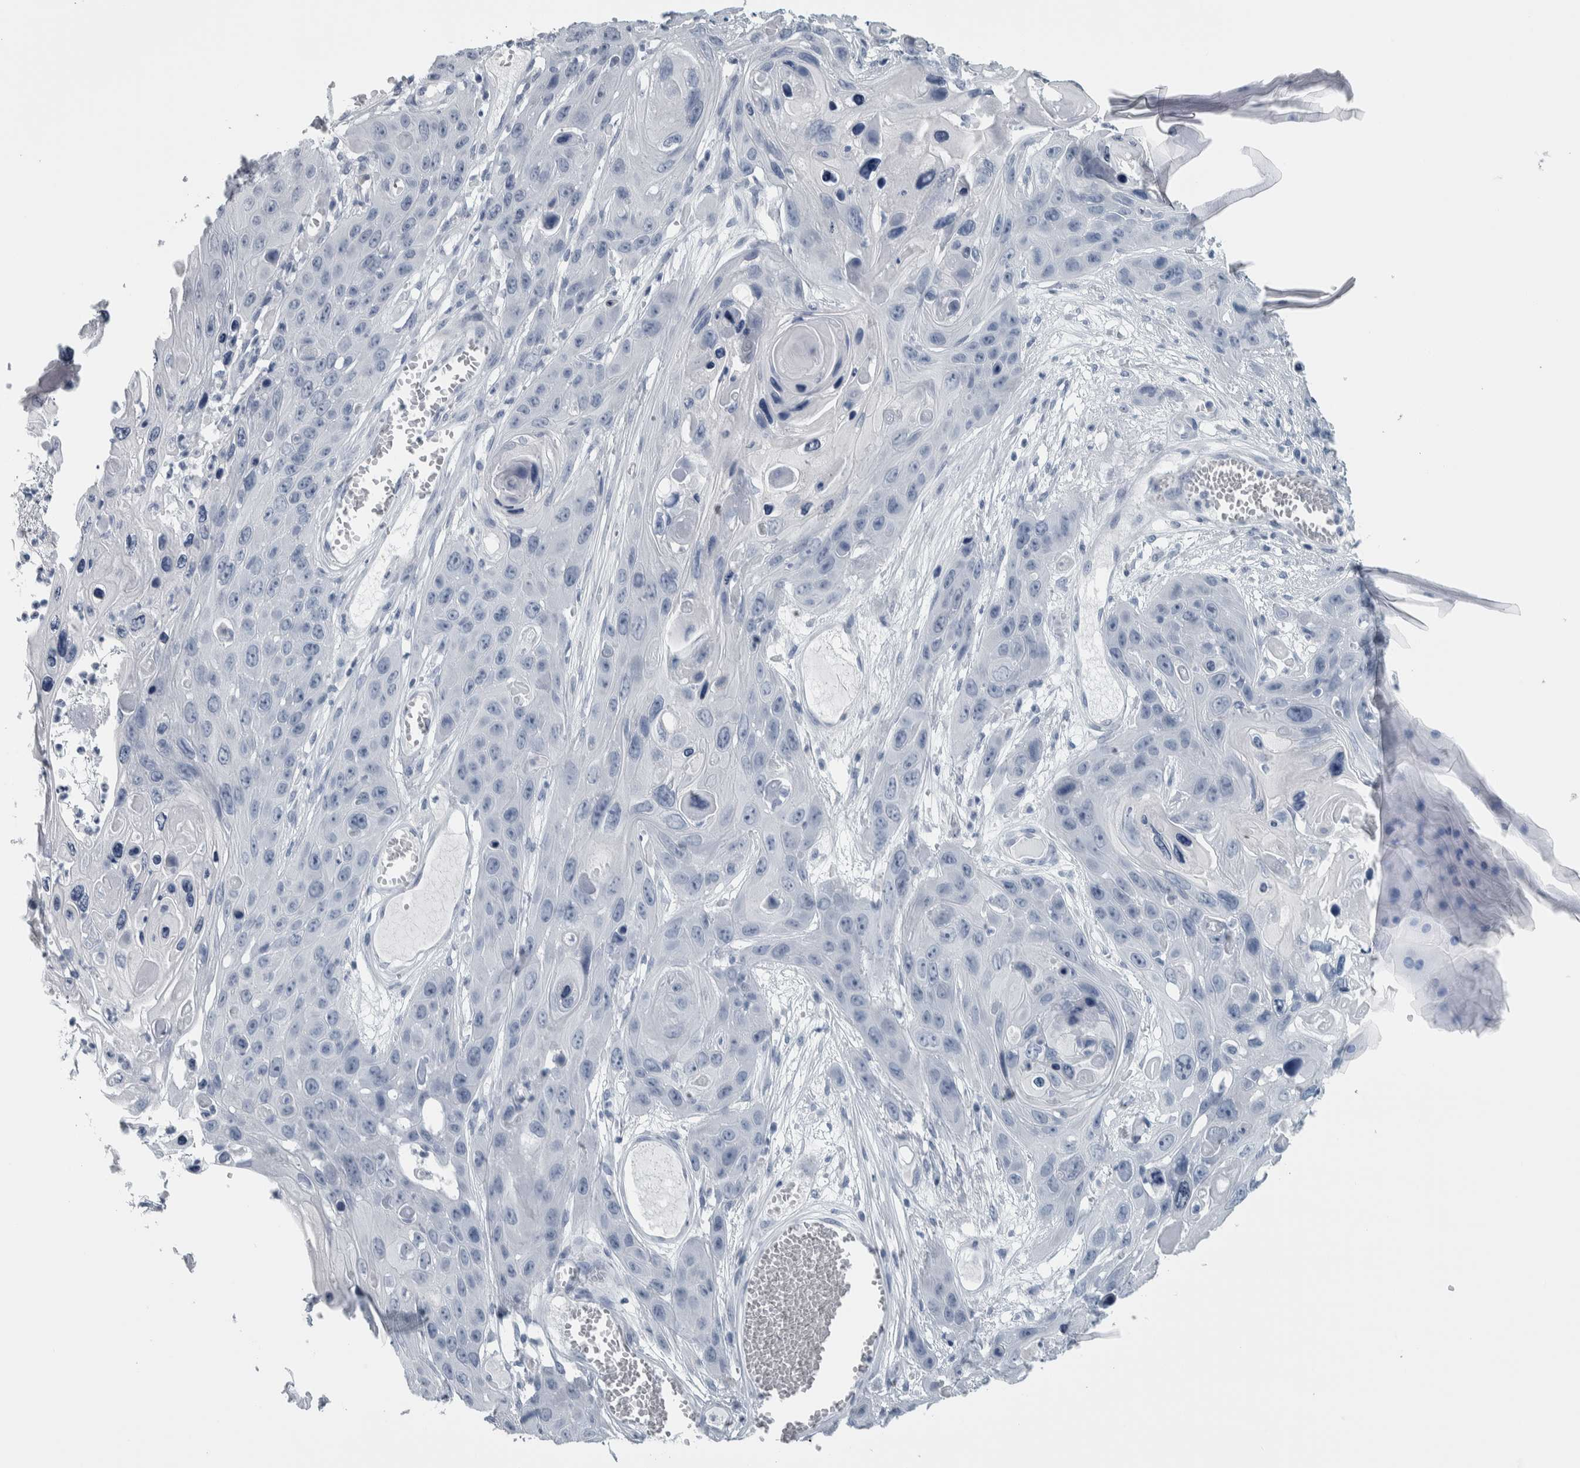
{"staining": {"intensity": "negative", "quantity": "none", "location": "none"}, "tissue": "skin cancer", "cell_type": "Tumor cells", "image_type": "cancer", "snomed": [{"axis": "morphology", "description": "Squamous cell carcinoma, NOS"}, {"axis": "topography", "description": "Skin"}], "caption": "DAB immunohistochemical staining of skin cancer exhibits no significant expression in tumor cells.", "gene": "CDH17", "patient": {"sex": "male", "age": 55}}